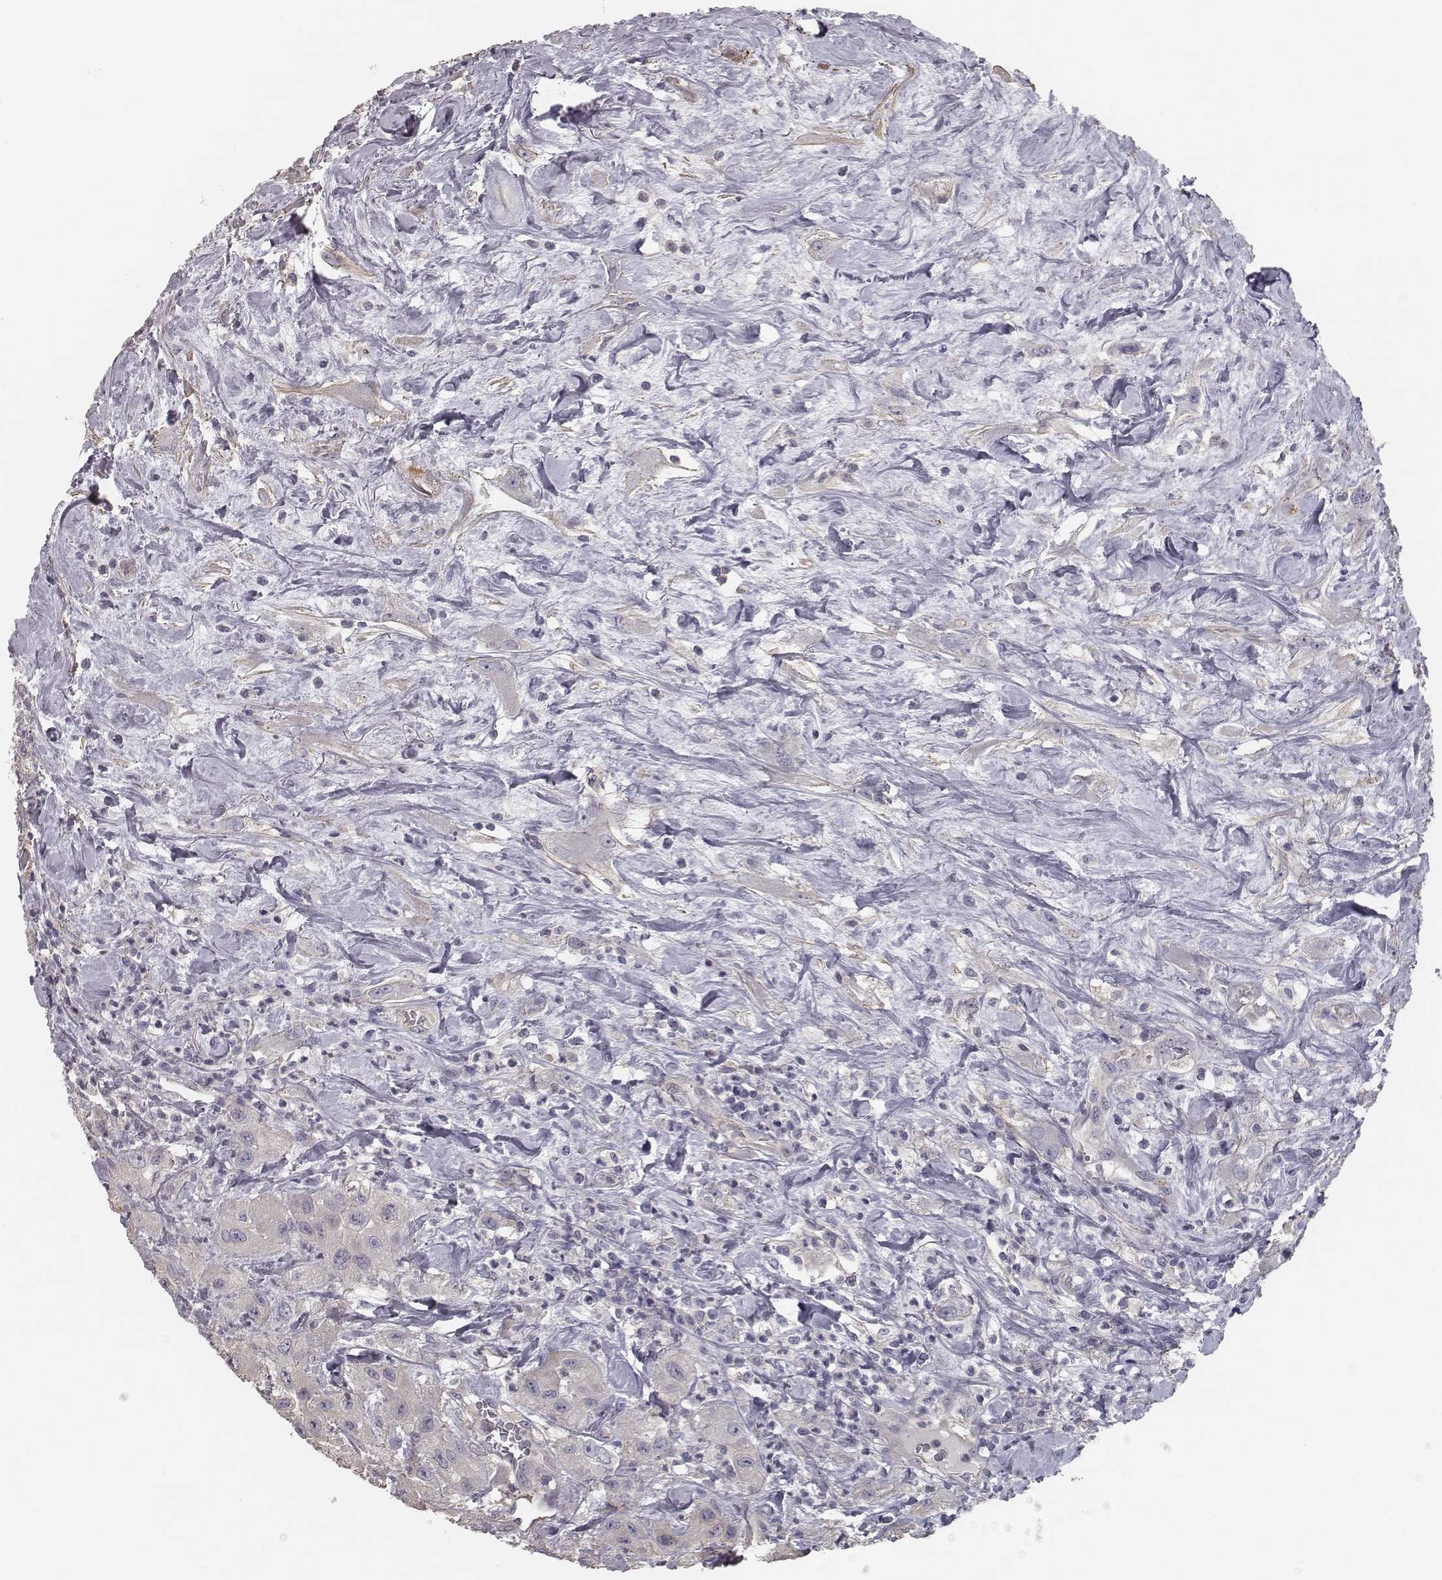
{"staining": {"intensity": "negative", "quantity": "none", "location": "none"}, "tissue": "urothelial cancer", "cell_type": "Tumor cells", "image_type": "cancer", "snomed": [{"axis": "morphology", "description": "Urothelial carcinoma, High grade"}, {"axis": "topography", "description": "Urinary bladder"}], "caption": "This is a histopathology image of immunohistochemistry (IHC) staining of urothelial cancer, which shows no expression in tumor cells.", "gene": "ISYNA1", "patient": {"sex": "male", "age": 79}}